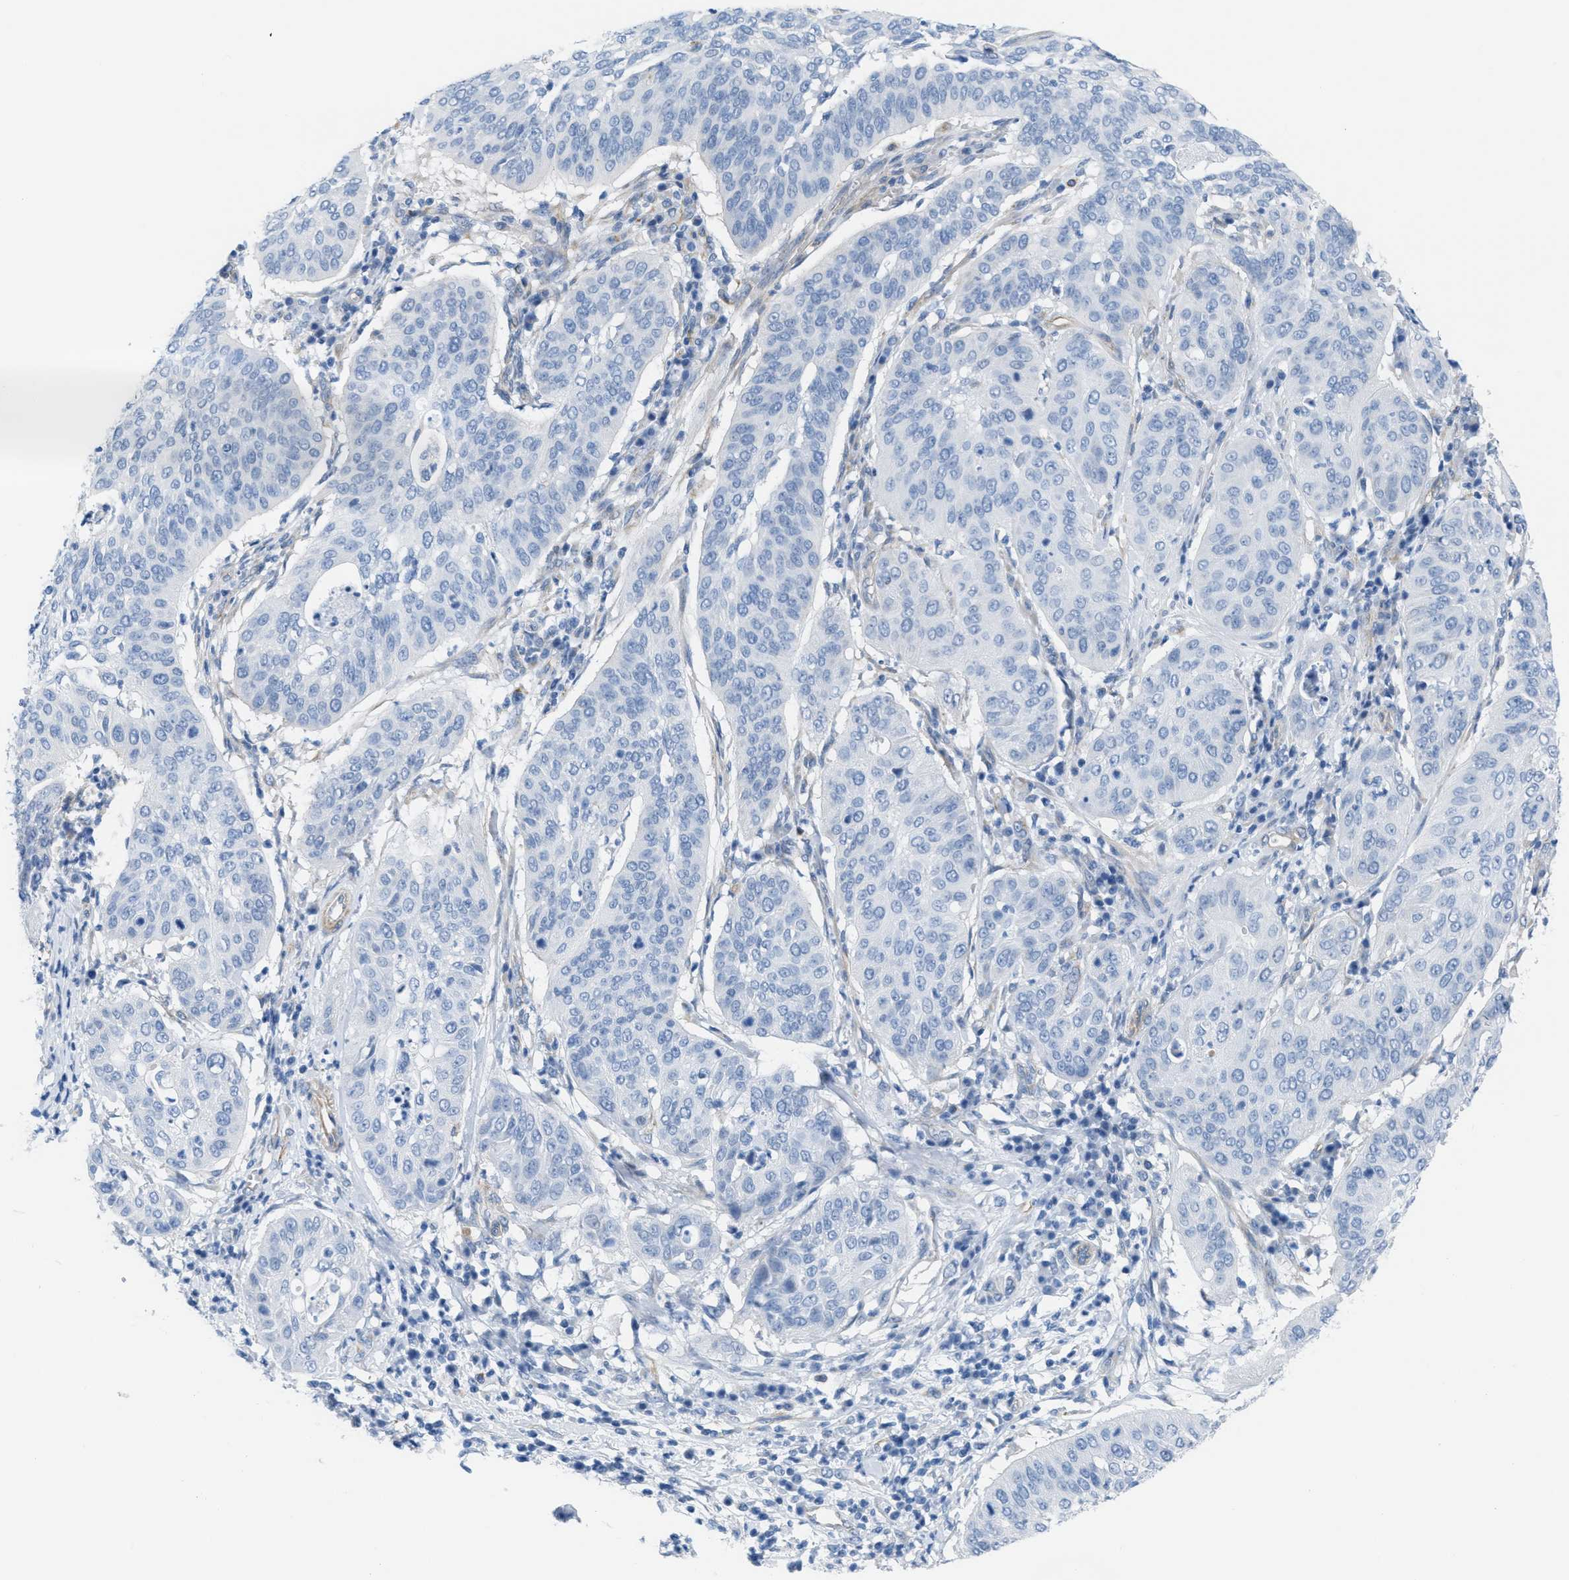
{"staining": {"intensity": "negative", "quantity": "none", "location": "none"}, "tissue": "cervical cancer", "cell_type": "Tumor cells", "image_type": "cancer", "snomed": [{"axis": "morphology", "description": "Normal tissue, NOS"}, {"axis": "morphology", "description": "Squamous cell carcinoma, NOS"}, {"axis": "topography", "description": "Cervix"}], "caption": "Image shows no protein positivity in tumor cells of cervical squamous cell carcinoma tissue.", "gene": "SLC12A1", "patient": {"sex": "female", "age": 39}}